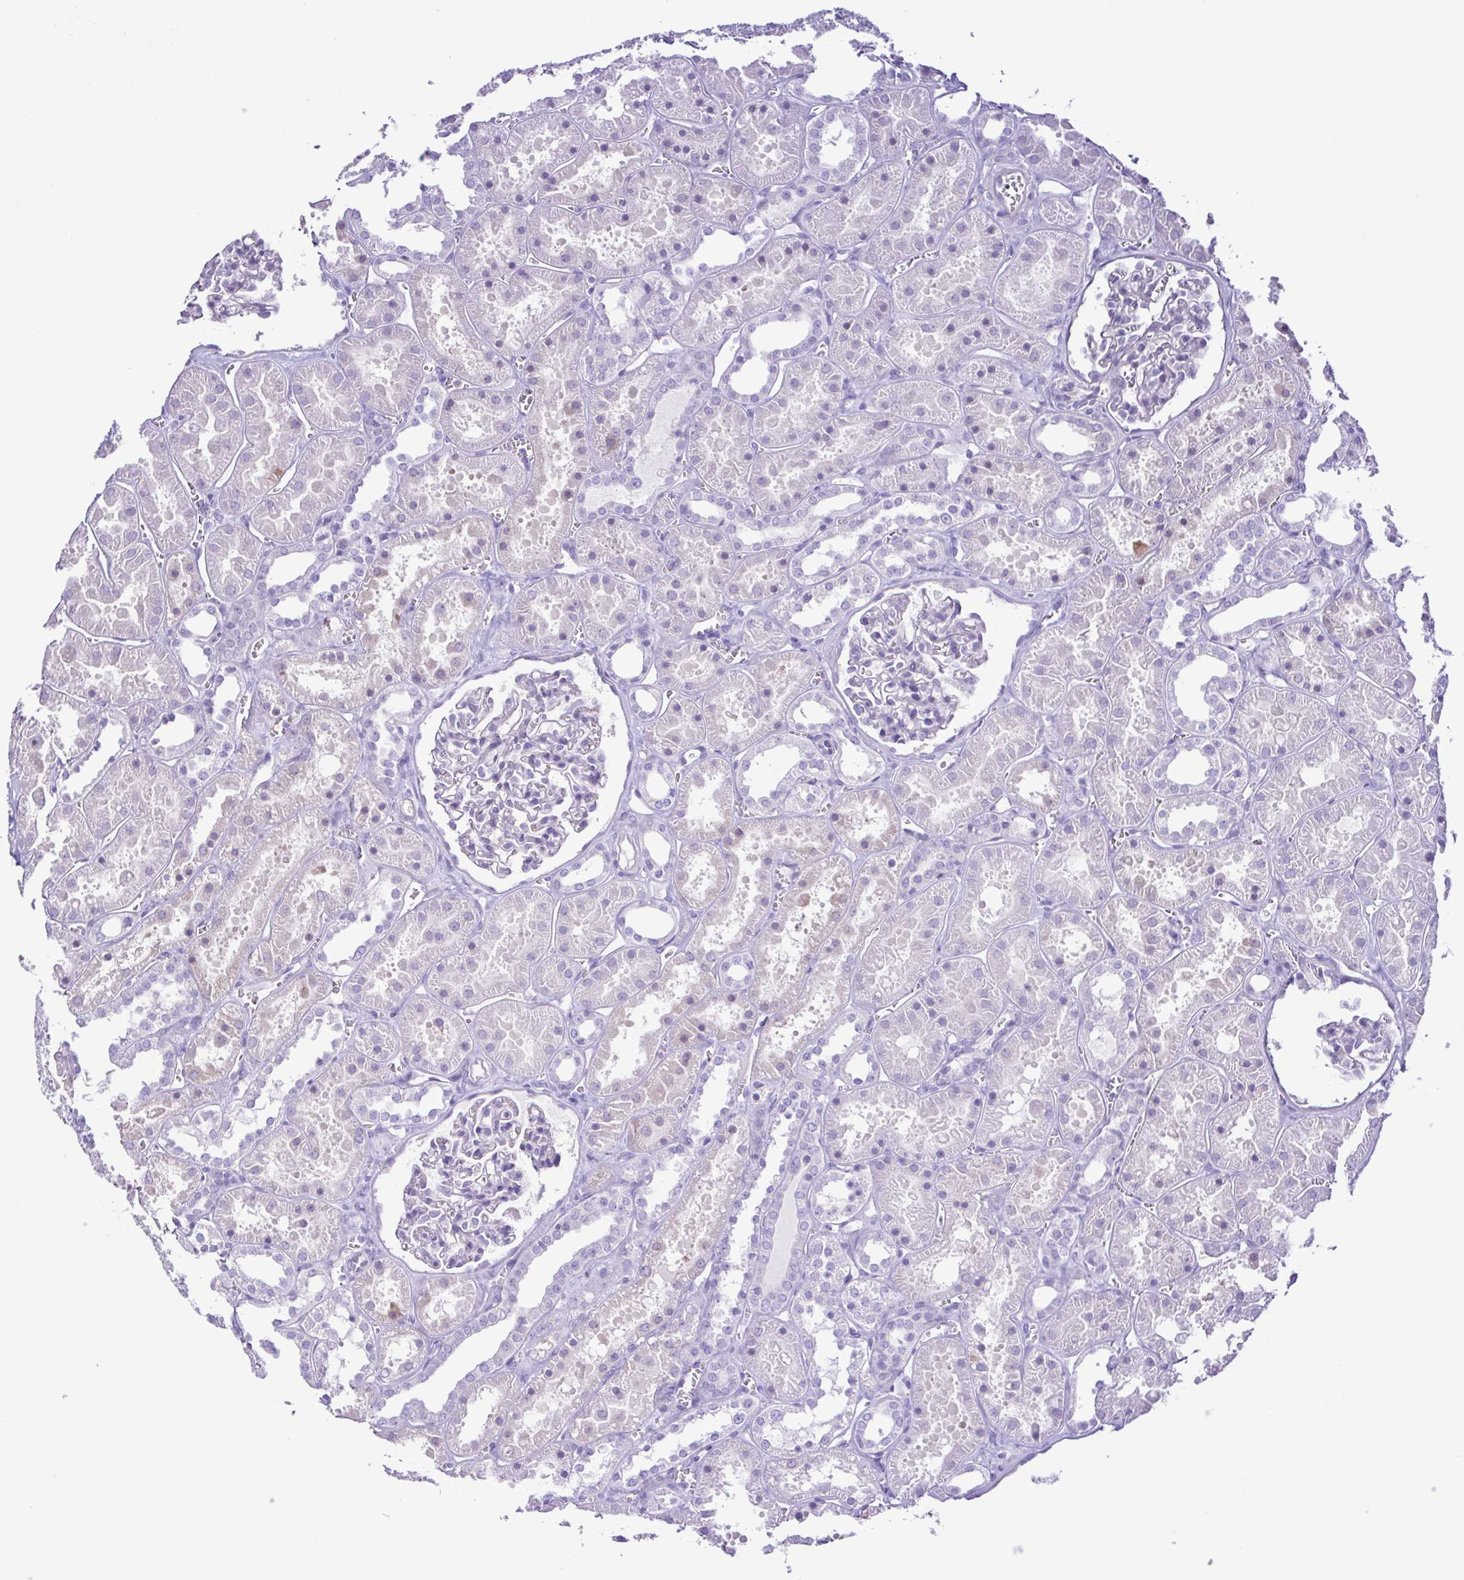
{"staining": {"intensity": "negative", "quantity": "none", "location": "none"}, "tissue": "kidney", "cell_type": "Cells in glomeruli", "image_type": "normal", "snomed": [{"axis": "morphology", "description": "Normal tissue, NOS"}, {"axis": "topography", "description": "Kidney"}], "caption": "Immunohistochemistry (IHC) of unremarkable human kidney demonstrates no positivity in cells in glomeruli. The staining is performed using DAB brown chromogen with nuclei counter-stained in using hematoxylin.", "gene": "CYP17A1", "patient": {"sex": "female", "age": 41}}